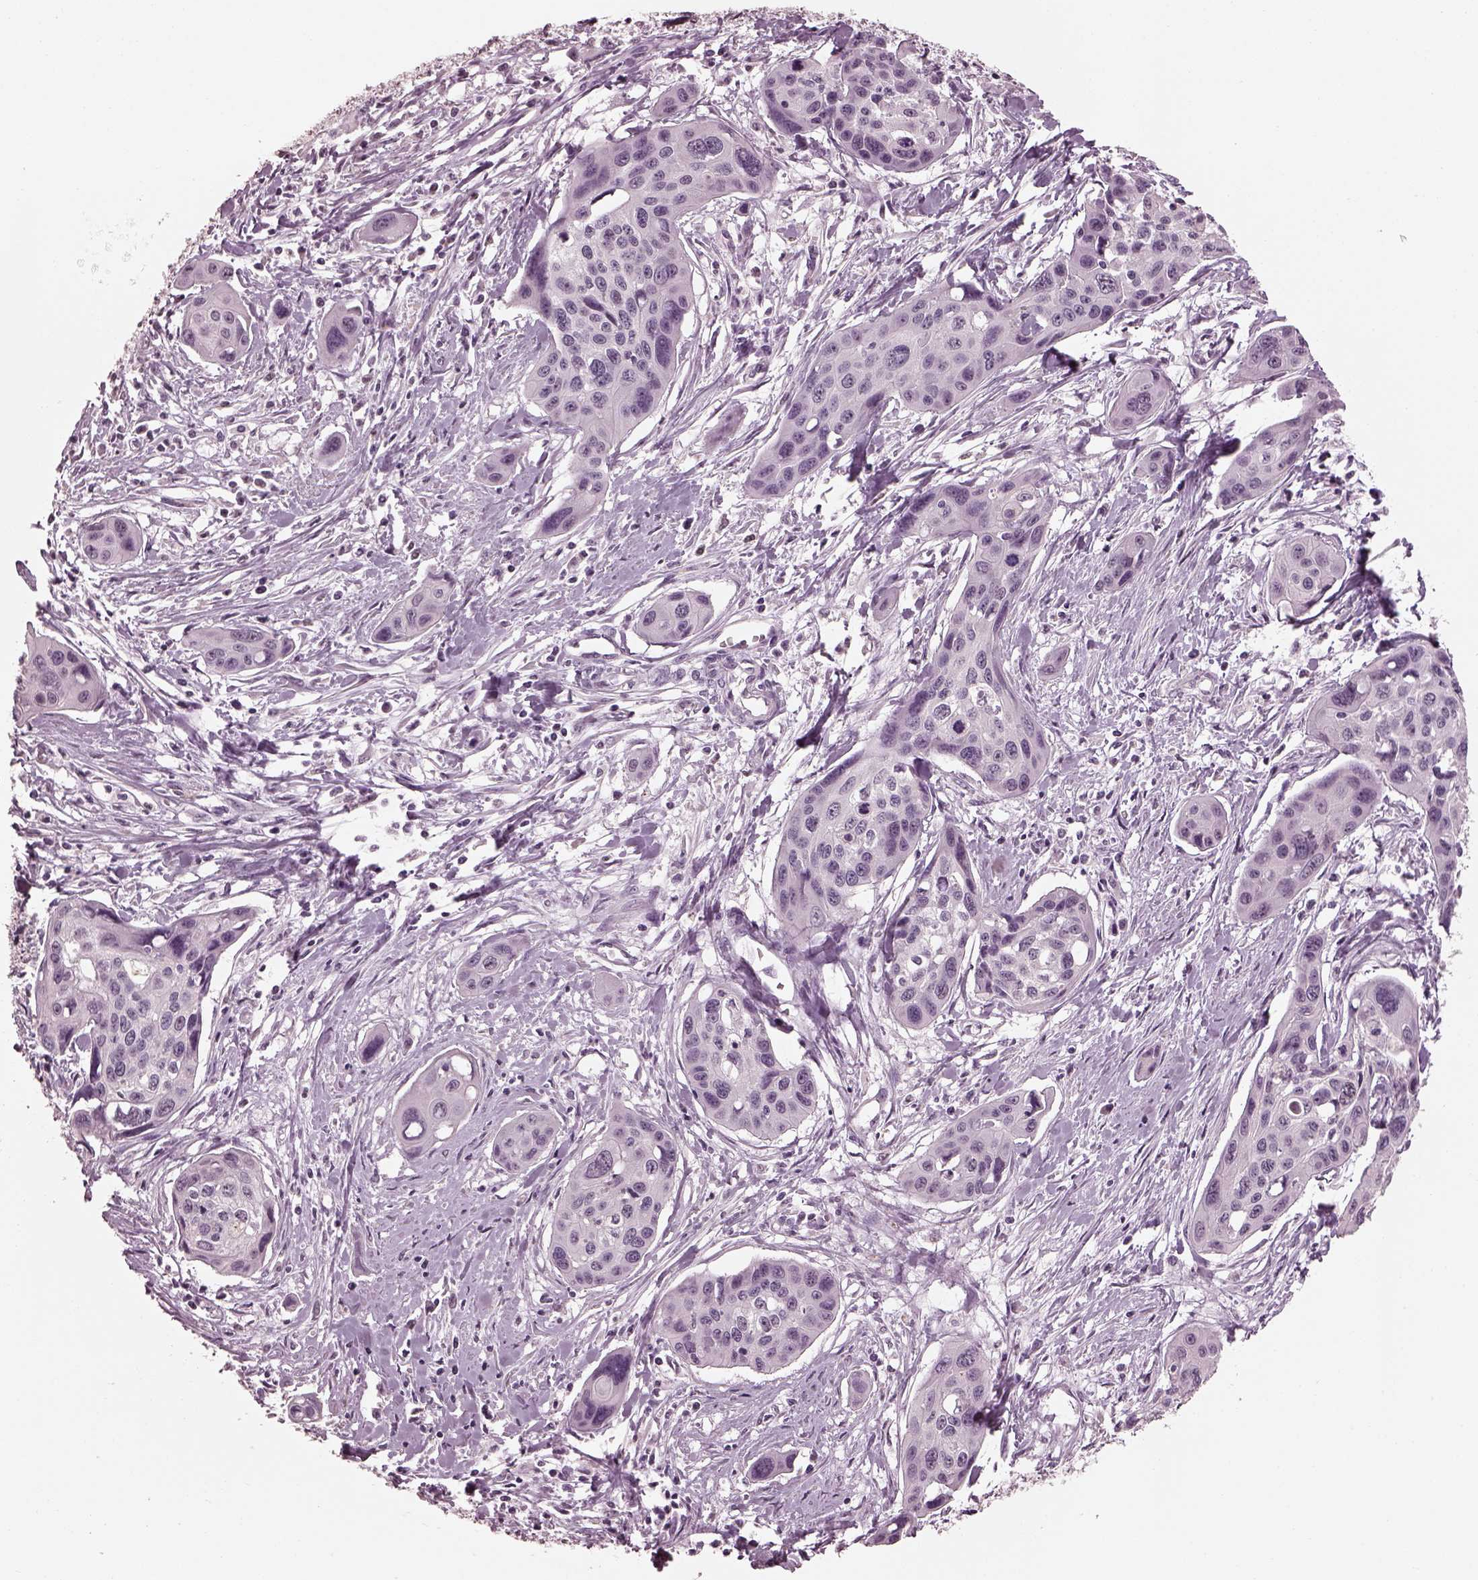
{"staining": {"intensity": "negative", "quantity": "none", "location": "none"}, "tissue": "cervical cancer", "cell_type": "Tumor cells", "image_type": "cancer", "snomed": [{"axis": "morphology", "description": "Squamous cell carcinoma, NOS"}, {"axis": "topography", "description": "Cervix"}], "caption": "Immunohistochemistry of squamous cell carcinoma (cervical) shows no expression in tumor cells.", "gene": "TSKS", "patient": {"sex": "female", "age": 31}}